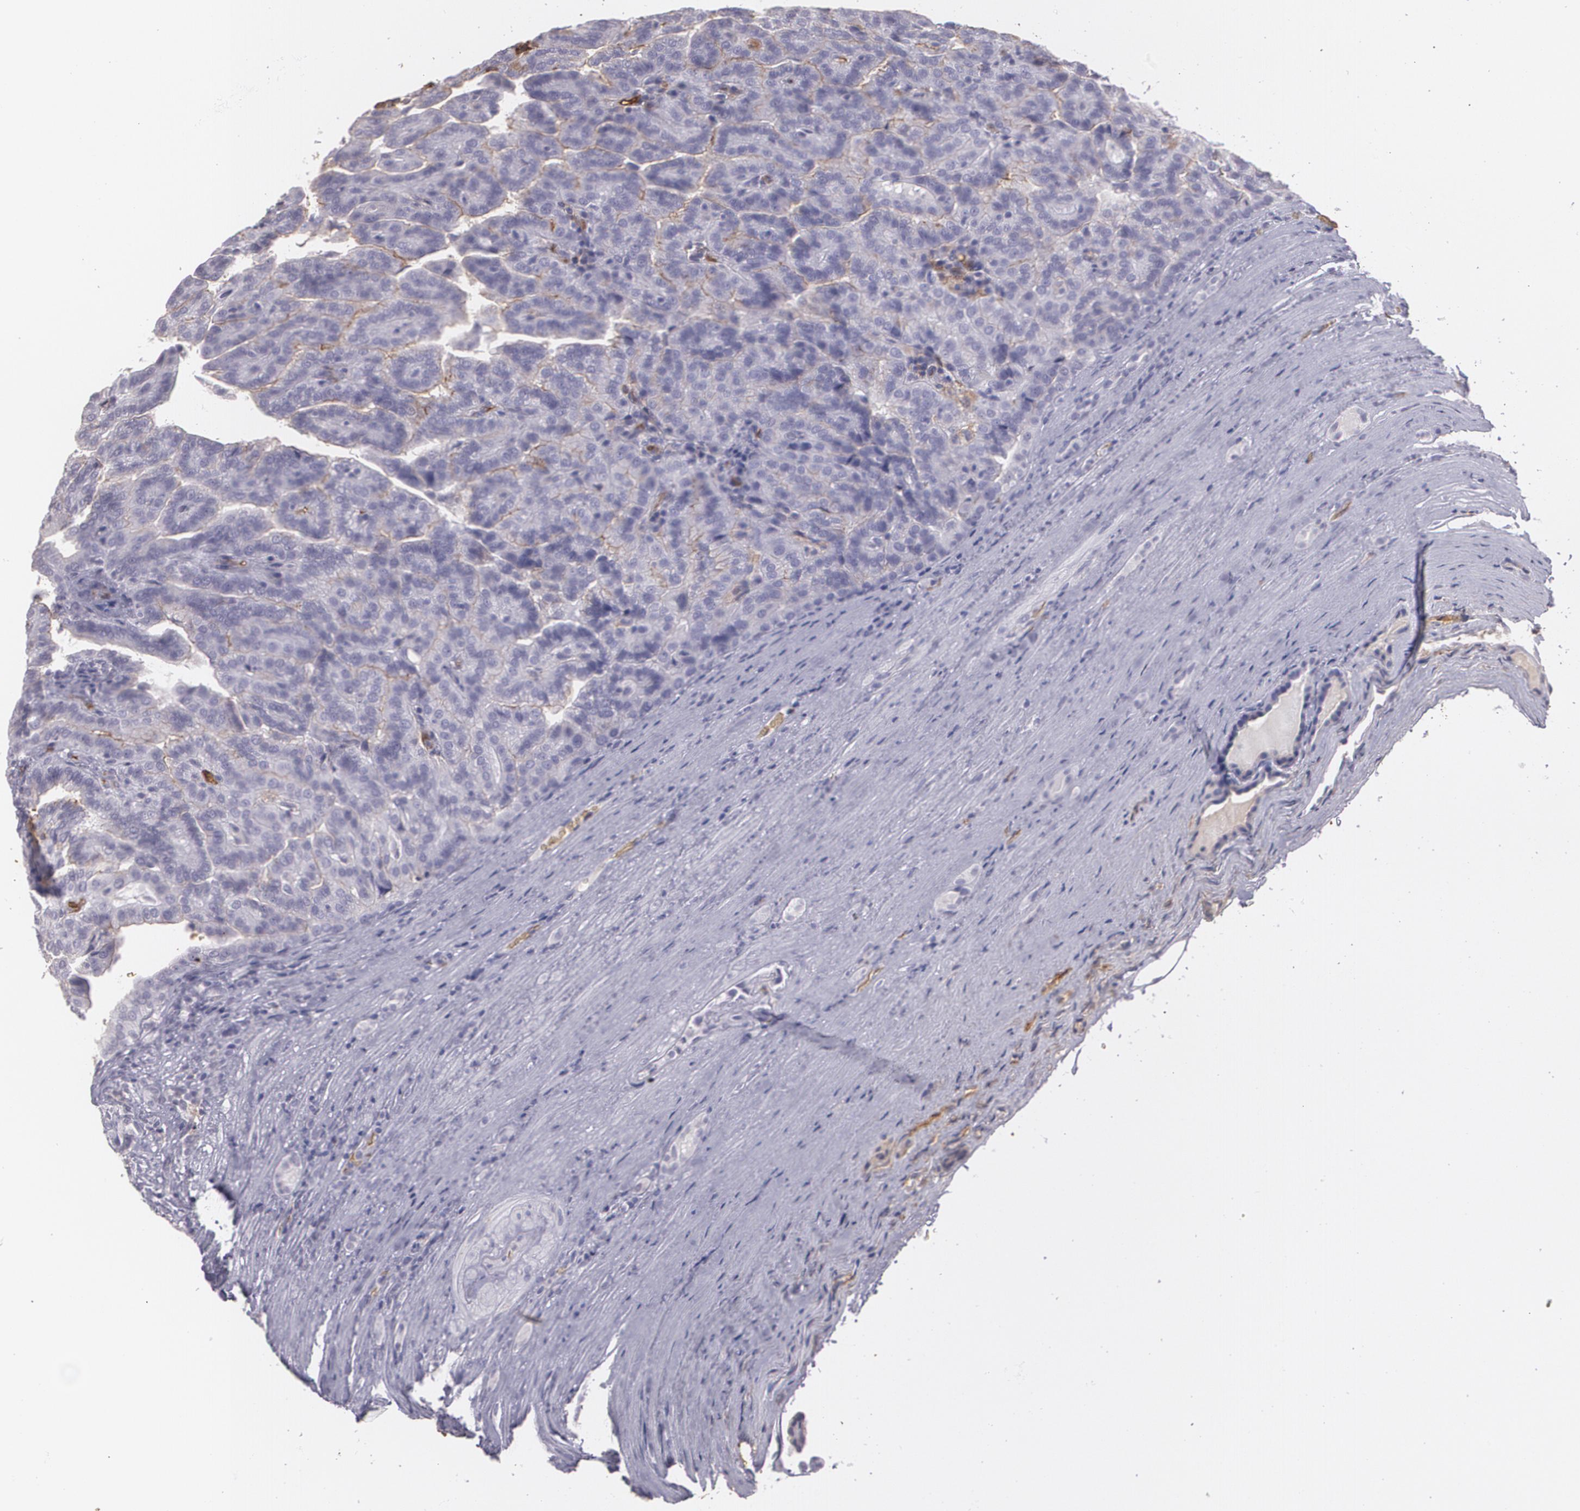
{"staining": {"intensity": "negative", "quantity": "none", "location": "none"}, "tissue": "renal cancer", "cell_type": "Tumor cells", "image_type": "cancer", "snomed": [{"axis": "morphology", "description": "Adenocarcinoma, NOS"}, {"axis": "topography", "description": "Kidney"}], "caption": "Micrograph shows no significant protein staining in tumor cells of renal cancer.", "gene": "ACE", "patient": {"sex": "male", "age": 61}}